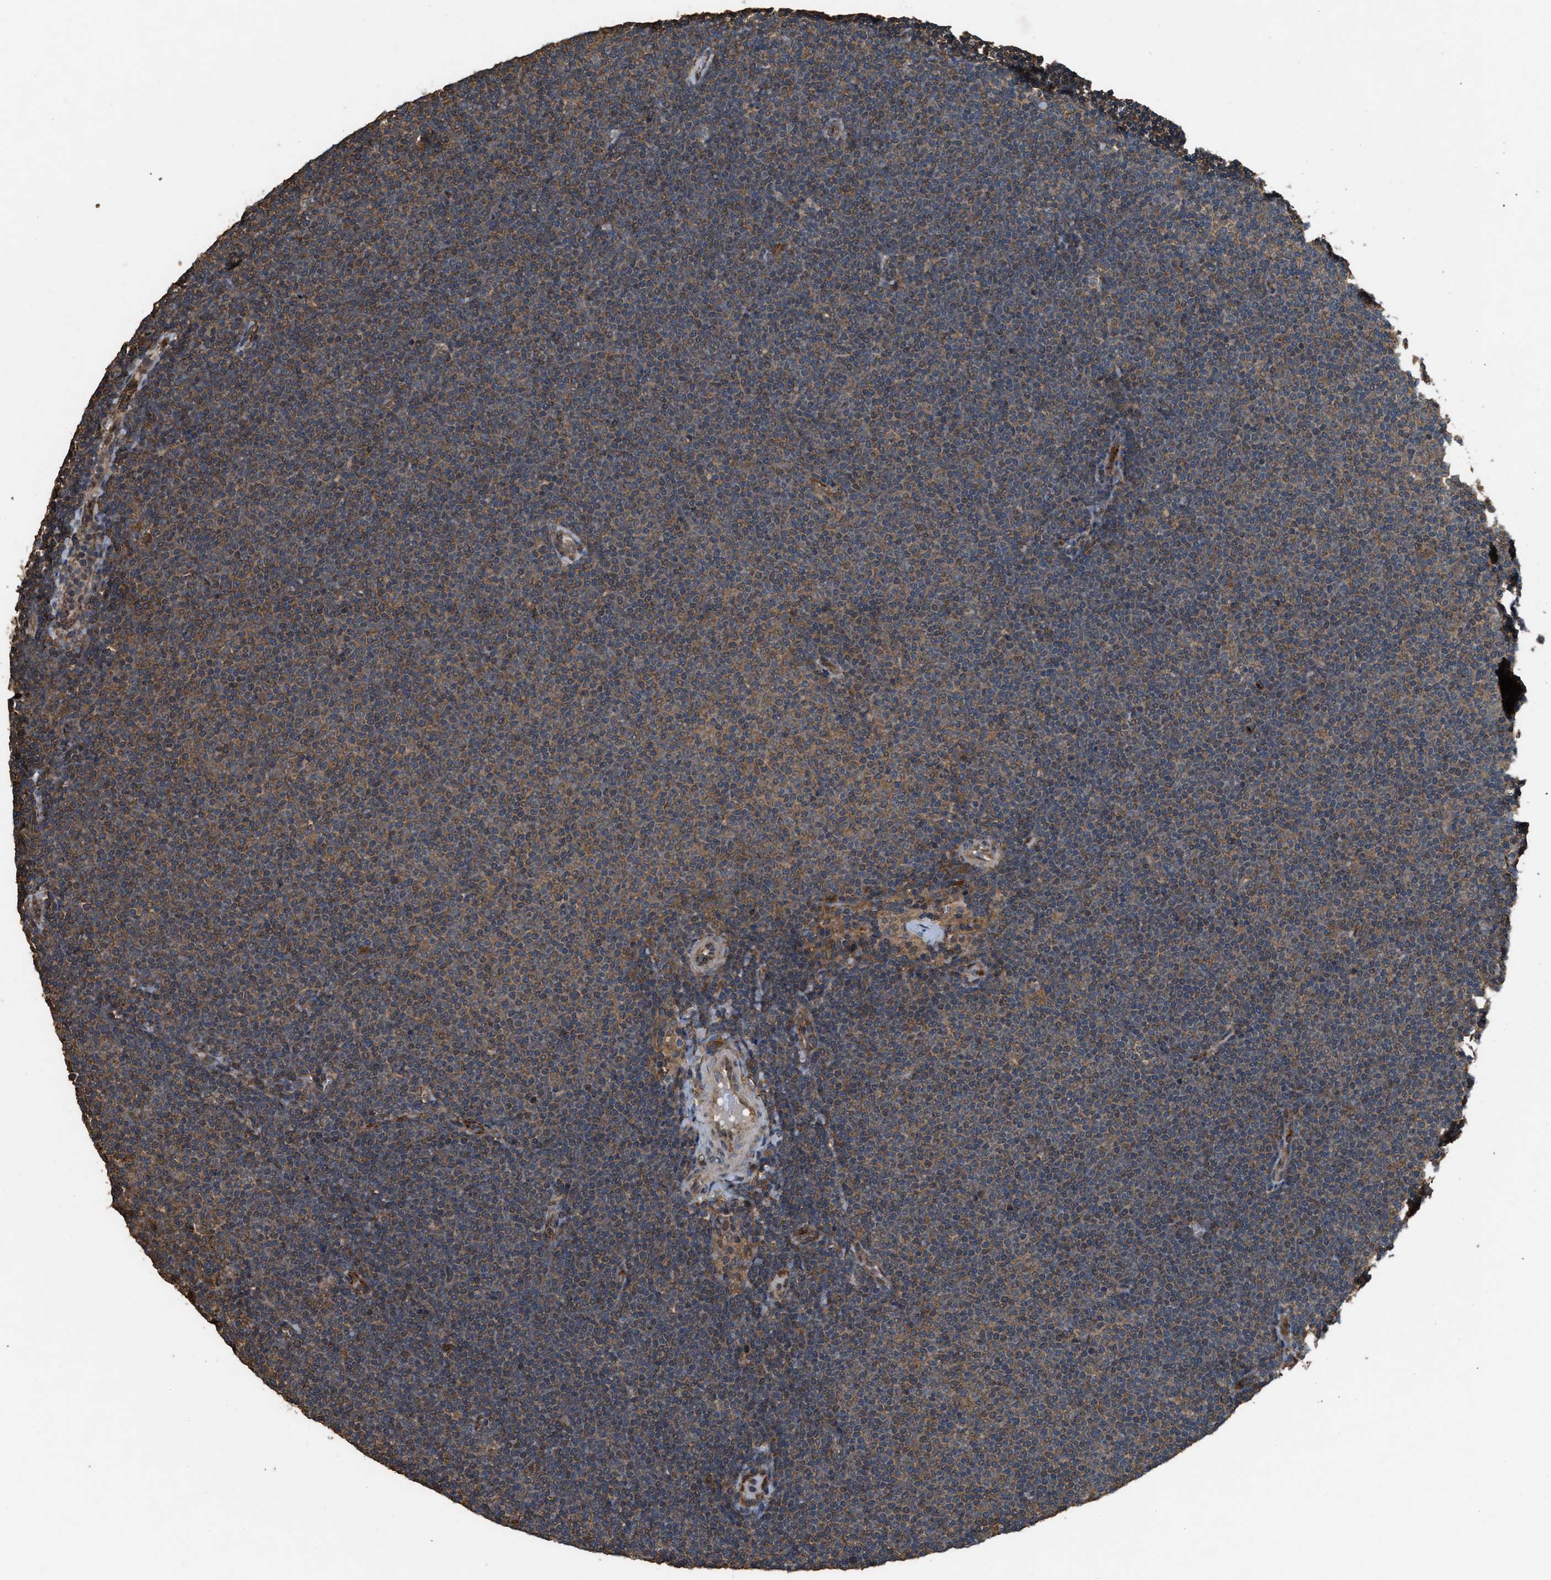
{"staining": {"intensity": "moderate", "quantity": ">75%", "location": "cytoplasmic/membranous"}, "tissue": "lymphoma", "cell_type": "Tumor cells", "image_type": "cancer", "snomed": [{"axis": "morphology", "description": "Malignant lymphoma, non-Hodgkin's type, Low grade"}, {"axis": "topography", "description": "Lymph node"}], "caption": "This histopathology image exhibits IHC staining of malignant lymphoma, non-Hodgkin's type (low-grade), with medium moderate cytoplasmic/membranous staining in approximately >75% of tumor cells.", "gene": "ARHGEF5", "patient": {"sex": "female", "age": 53}}